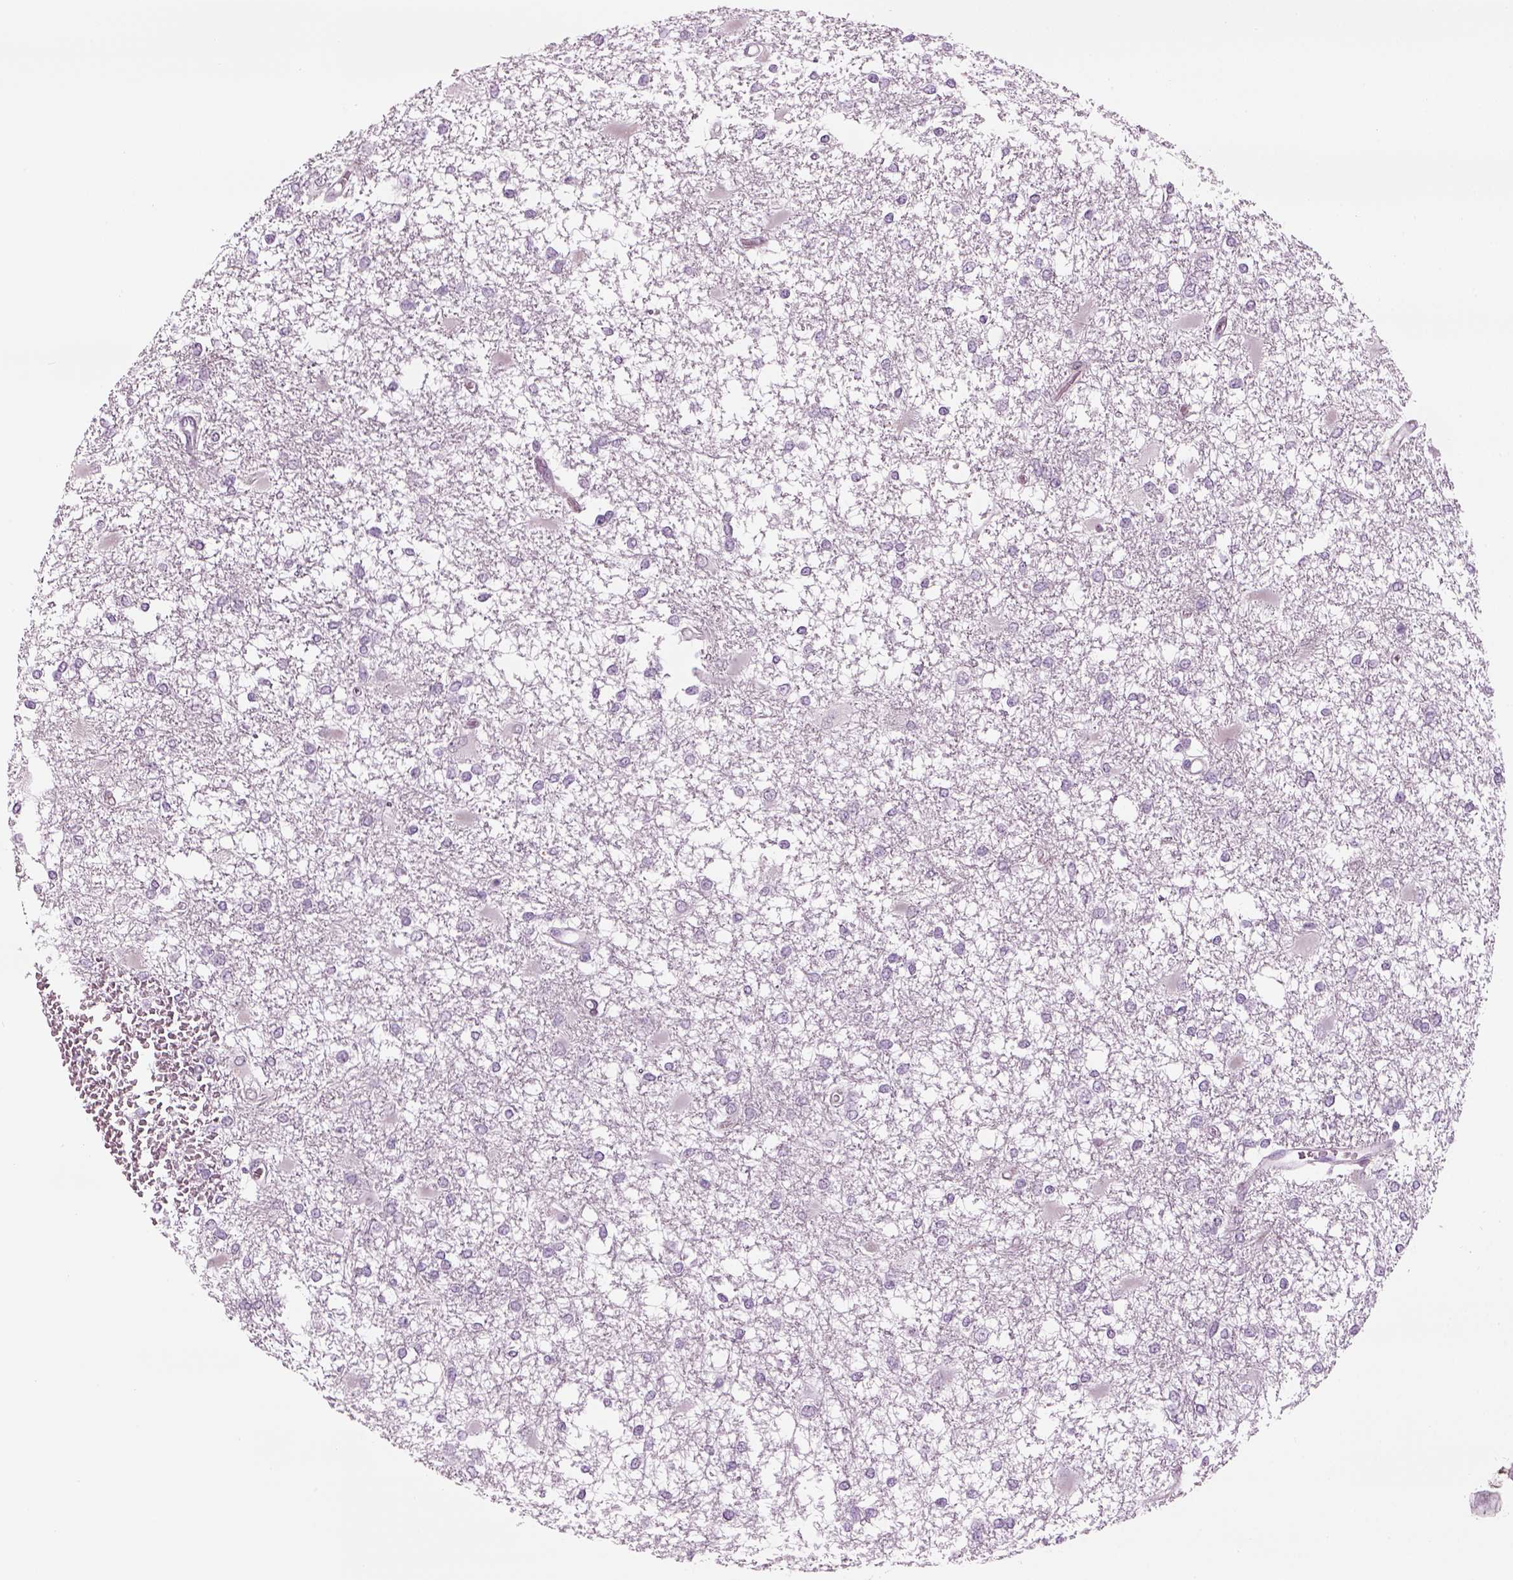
{"staining": {"intensity": "negative", "quantity": "none", "location": "none"}, "tissue": "glioma", "cell_type": "Tumor cells", "image_type": "cancer", "snomed": [{"axis": "morphology", "description": "Glioma, malignant, High grade"}, {"axis": "topography", "description": "Cerebral cortex"}], "caption": "IHC micrograph of malignant glioma (high-grade) stained for a protein (brown), which reveals no positivity in tumor cells. Brightfield microscopy of IHC stained with DAB (brown) and hematoxylin (blue), captured at high magnification.", "gene": "LRRIQ3", "patient": {"sex": "male", "age": 79}}